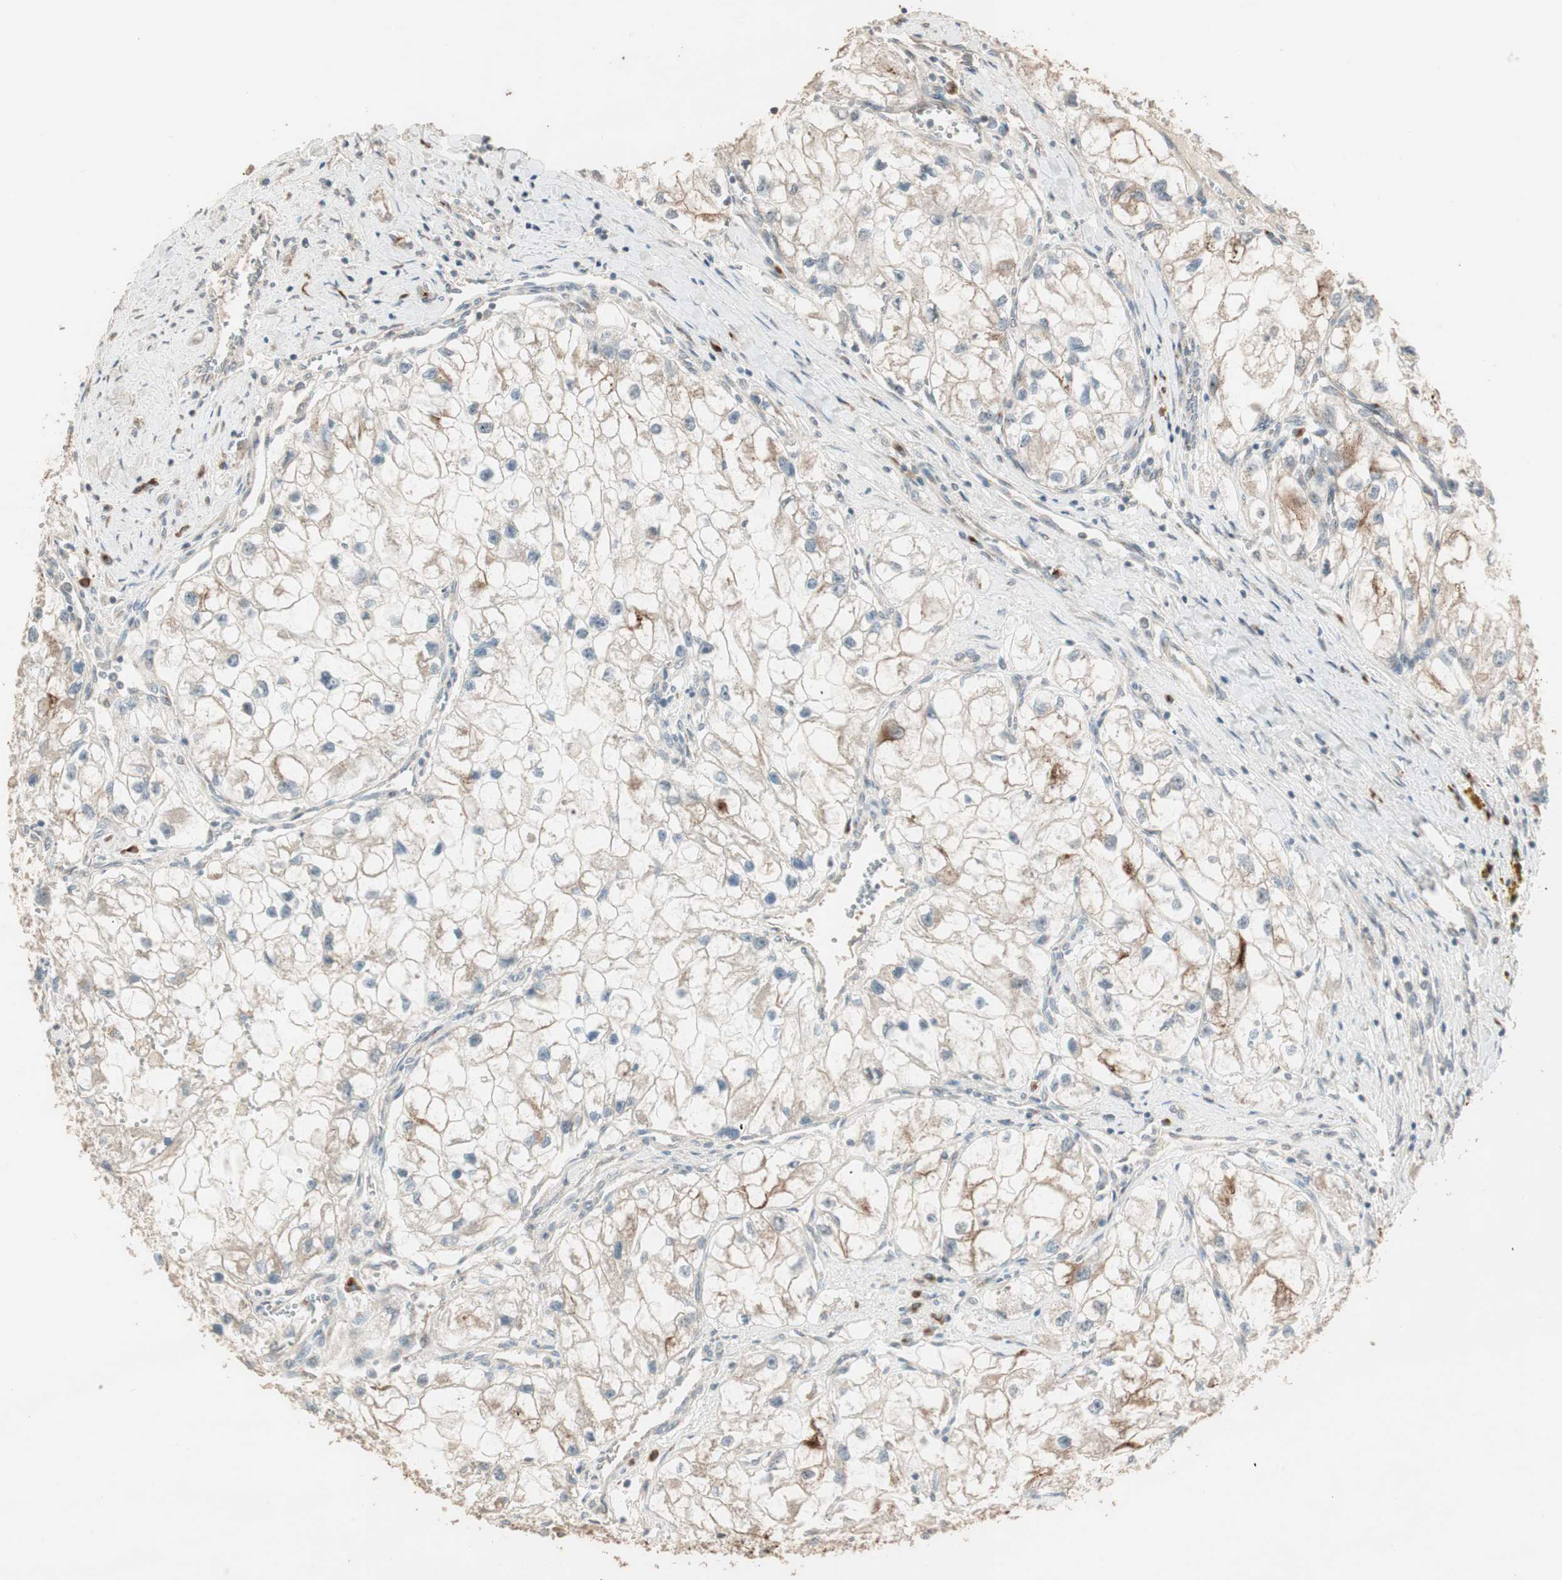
{"staining": {"intensity": "moderate", "quantity": ">75%", "location": "cytoplasmic/membranous"}, "tissue": "renal cancer", "cell_type": "Tumor cells", "image_type": "cancer", "snomed": [{"axis": "morphology", "description": "Adenocarcinoma, NOS"}, {"axis": "topography", "description": "Kidney"}], "caption": "Immunohistochemical staining of renal adenocarcinoma exhibits medium levels of moderate cytoplasmic/membranous positivity in approximately >75% of tumor cells.", "gene": "RARRES1", "patient": {"sex": "female", "age": 70}}